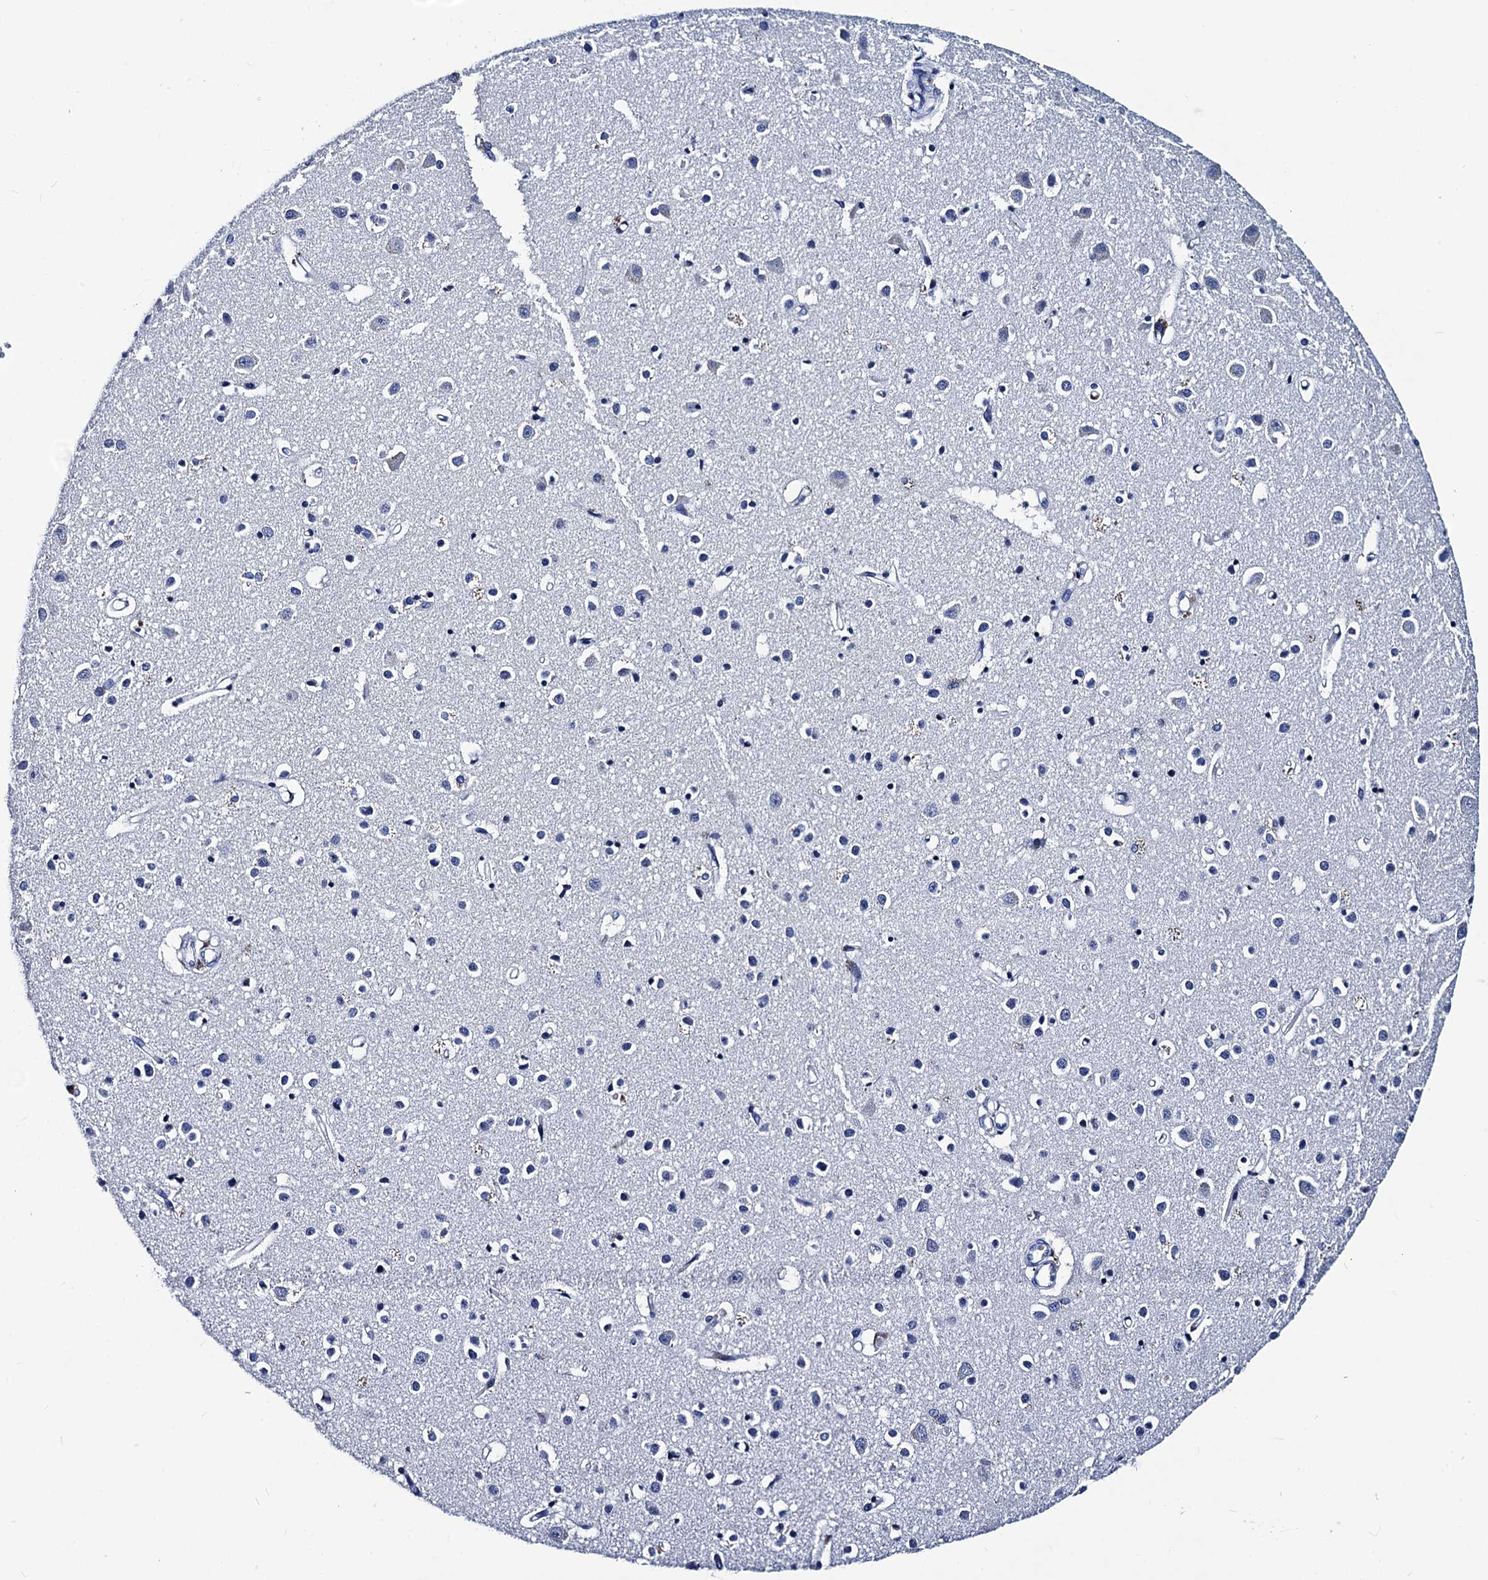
{"staining": {"intensity": "negative", "quantity": "none", "location": "none"}, "tissue": "cerebral cortex", "cell_type": "Endothelial cells", "image_type": "normal", "snomed": [{"axis": "morphology", "description": "Normal tissue, NOS"}, {"axis": "topography", "description": "Cerebral cortex"}], "caption": "Immunohistochemistry of normal cerebral cortex reveals no expression in endothelial cells.", "gene": "LRRC30", "patient": {"sex": "female", "age": 64}}